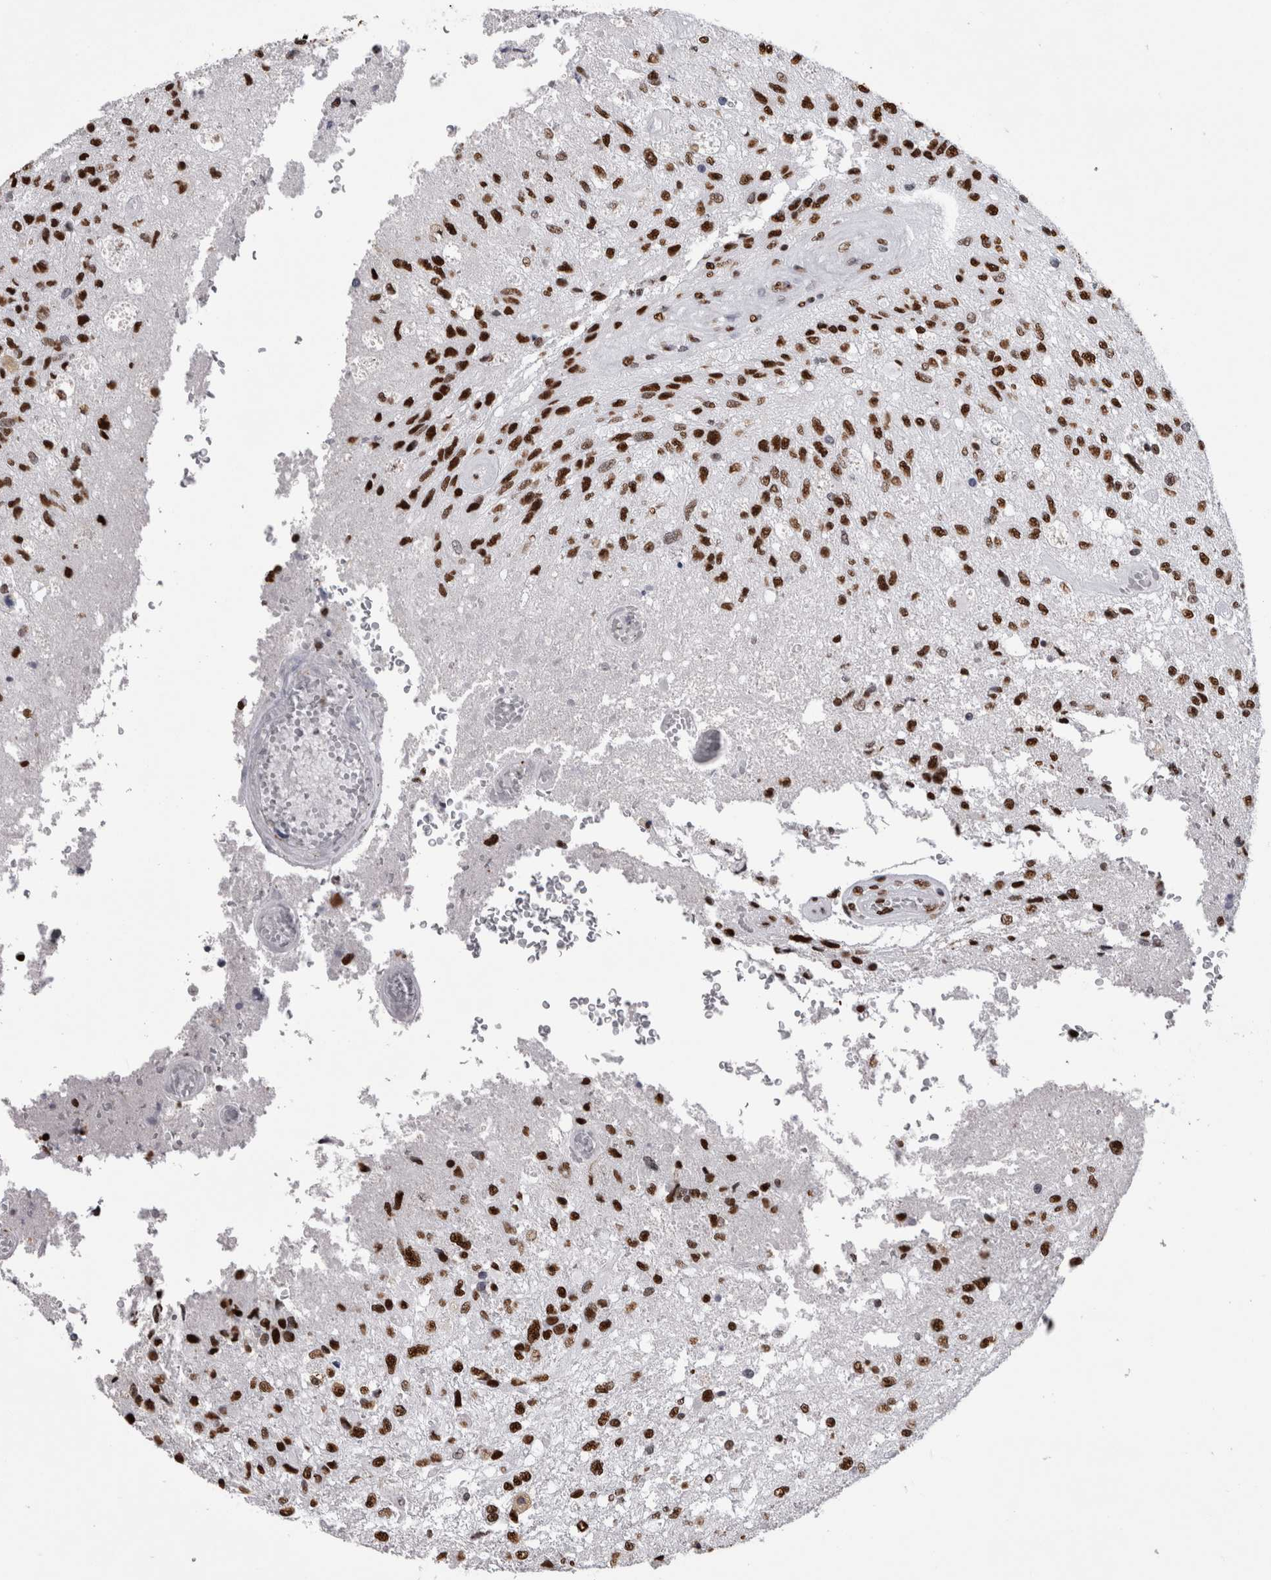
{"staining": {"intensity": "strong", "quantity": ">75%", "location": "nuclear"}, "tissue": "glioma", "cell_type": "Tumor cells", "image_type": "cancer", "snomed": [{"axis": "morphology", "description": "Normal tissue, NOS"}, {"axis": "morphology", "description": "Glioma, malignant, High grade"}, {"axis": "topography", "description": "Cerebral cortex"}], "caption": "Immunohistochemistry of malignant glioma (high-grade) shows high levels of strong nuclear expression in about >75% of tumor cells.", "gene": "ALPK3", "patient": {"sex": "male", "age": 77}}